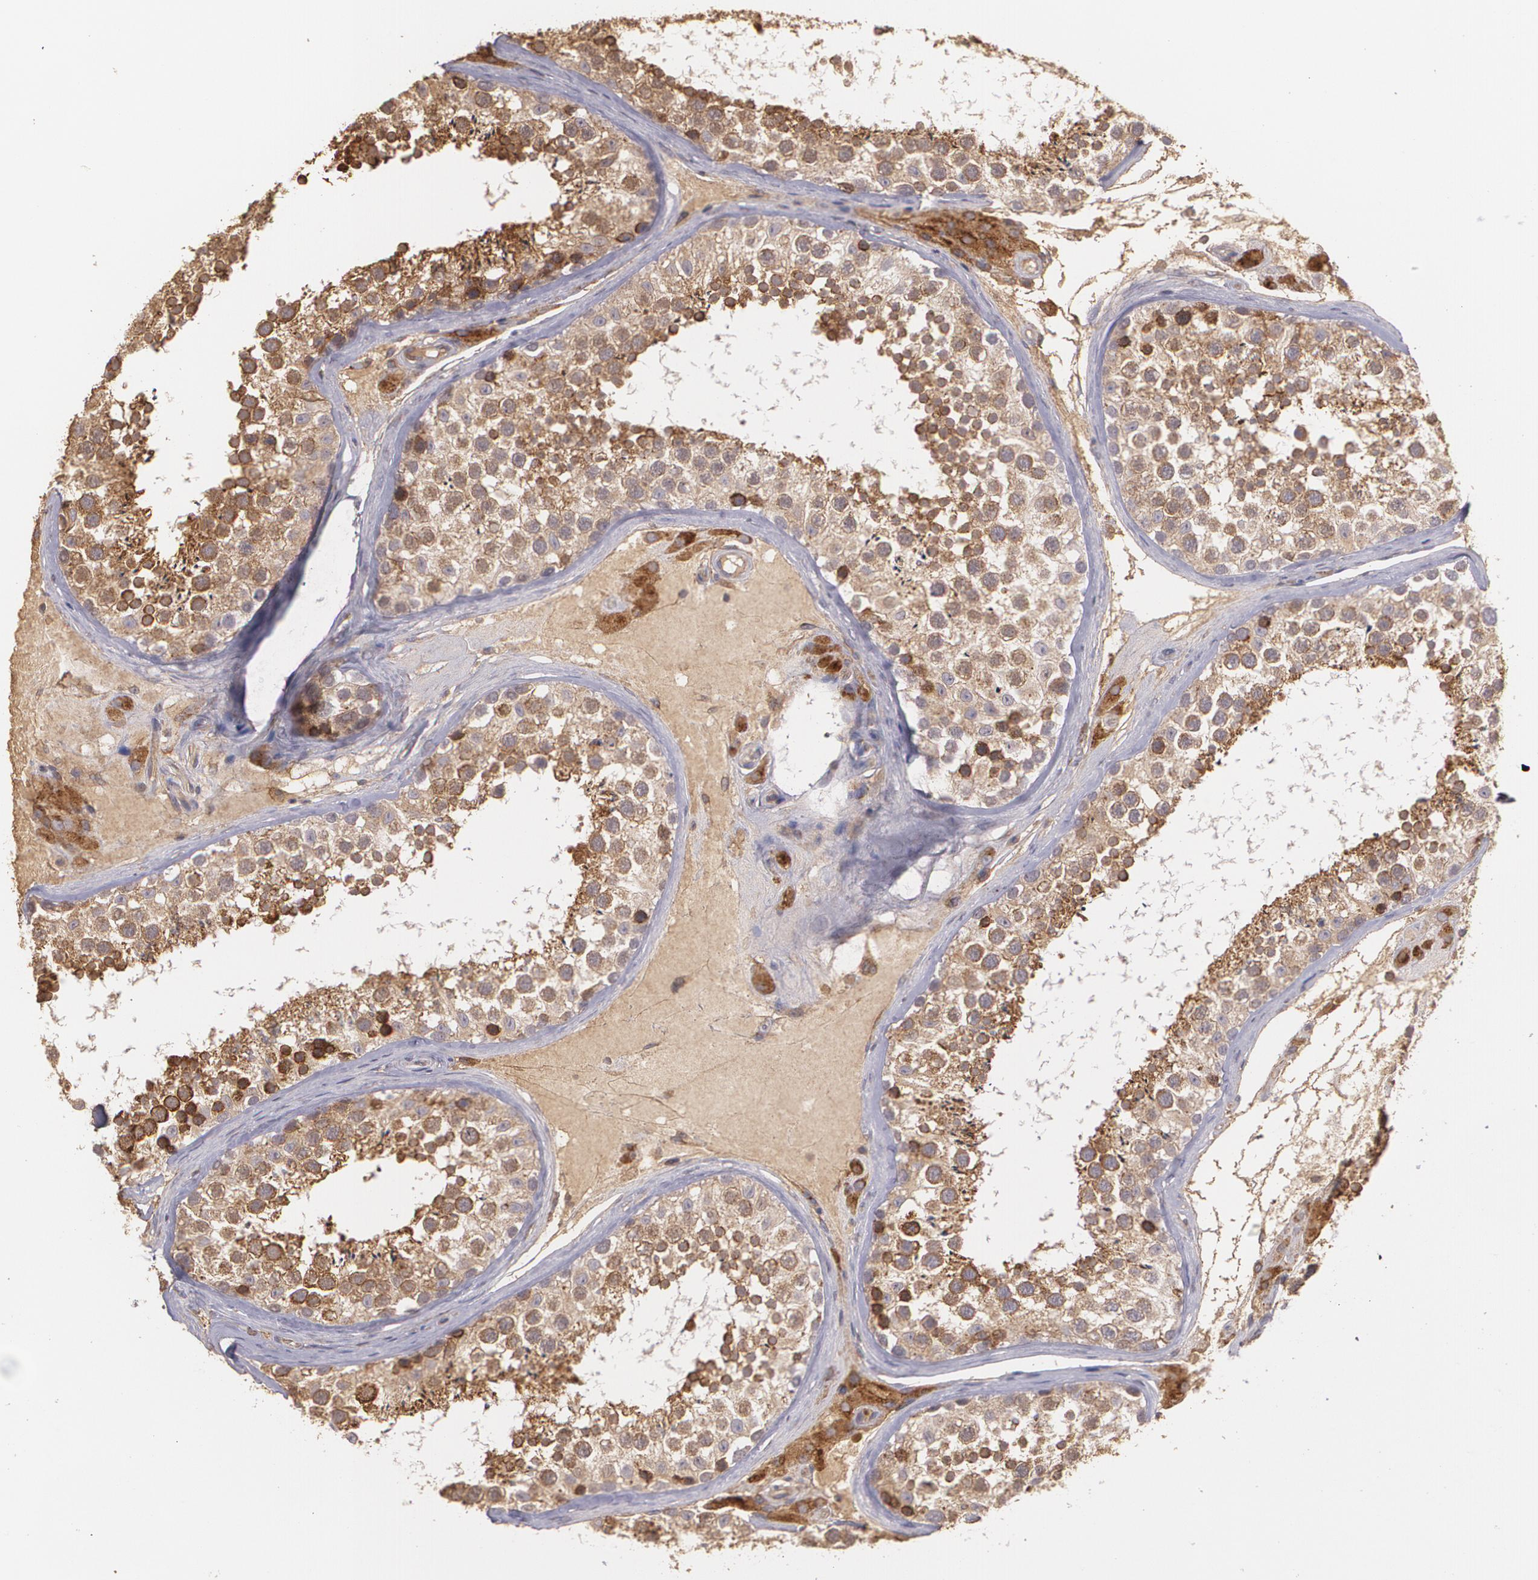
{"staining": {"intensity": "strong", "quantity": ">75%", "location": "cytoplasmic/membranous"}, "tissue": "testis", "cell_type": "Cells in seminiferous ducts", "image_type": "normal", "snomed": [{"axis": "morphology", "description": "Normal tissue, NOS"}, {"axis": "topography", "description": "Testis"}], "caption": "Testis stained with DAB immunohistochemistry (IHC) shows high levels of strong cytoplasmic/membranous positivity in approximately >75% of cells in seminiferous ducts.", "gene": "ECE1", "patient": {"sex": "male", "age": 46}}